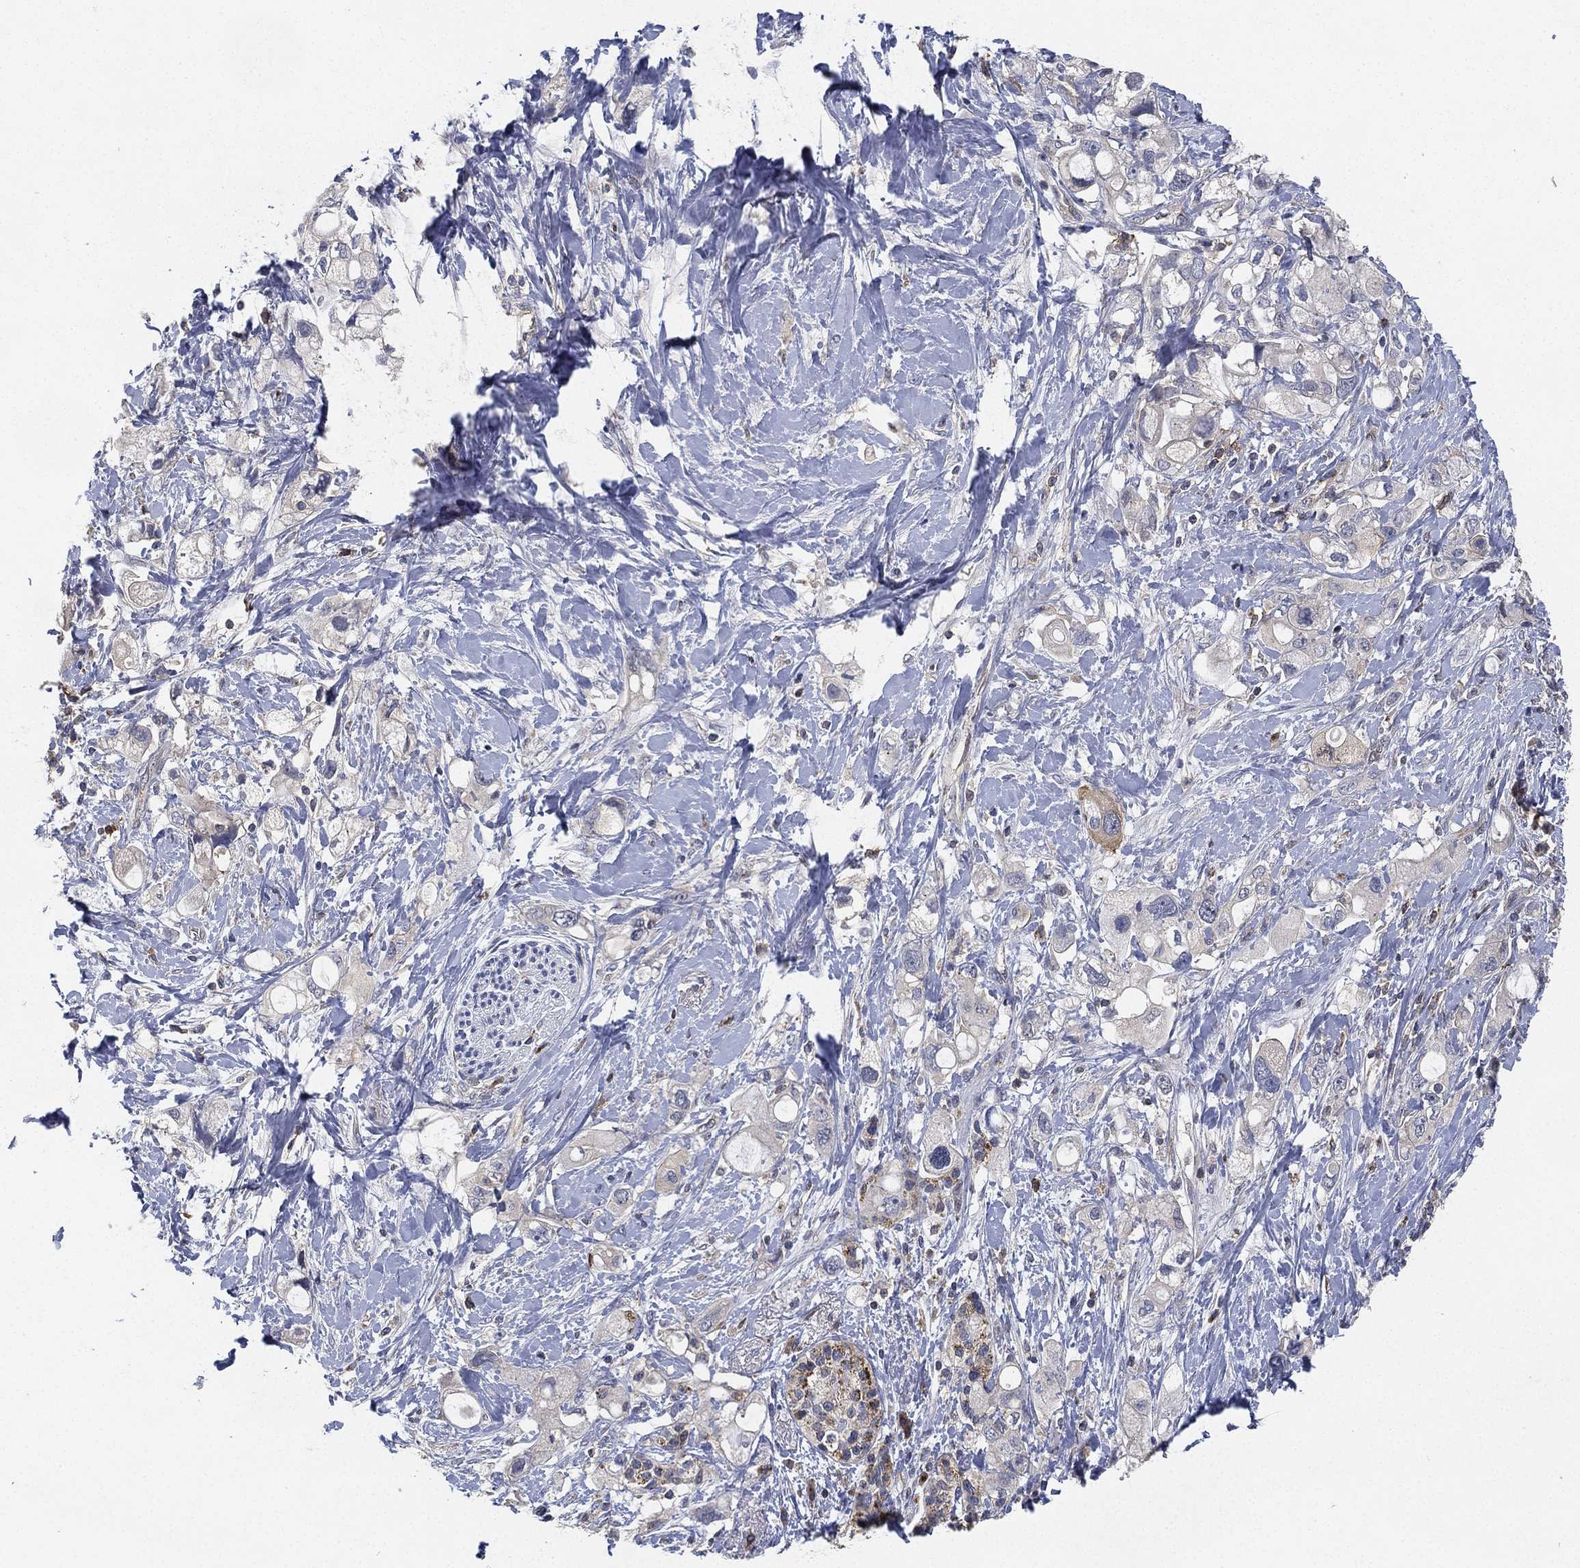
{"staining": {"intensity": "negative", "quantity": "none", "location": "none"}, "tissue": "pancreatic cancer", "cell_type": "Tumor cells", "image_type": "cancer", "snomed": [{"axis": "morphology", "description": "Adenocarcinoma, NOS"}, {"axis": "topography", "description": "Pancreas"}], "caption": "Immunohistochemistry micrograph of neoplastic tissue: adenocarcinoma (pancreatic) stained with DAB exhibits no significant protein staining in tumor cells.", "gene": "CFAP251", "patient": {"sex": "female", "age": 56}}